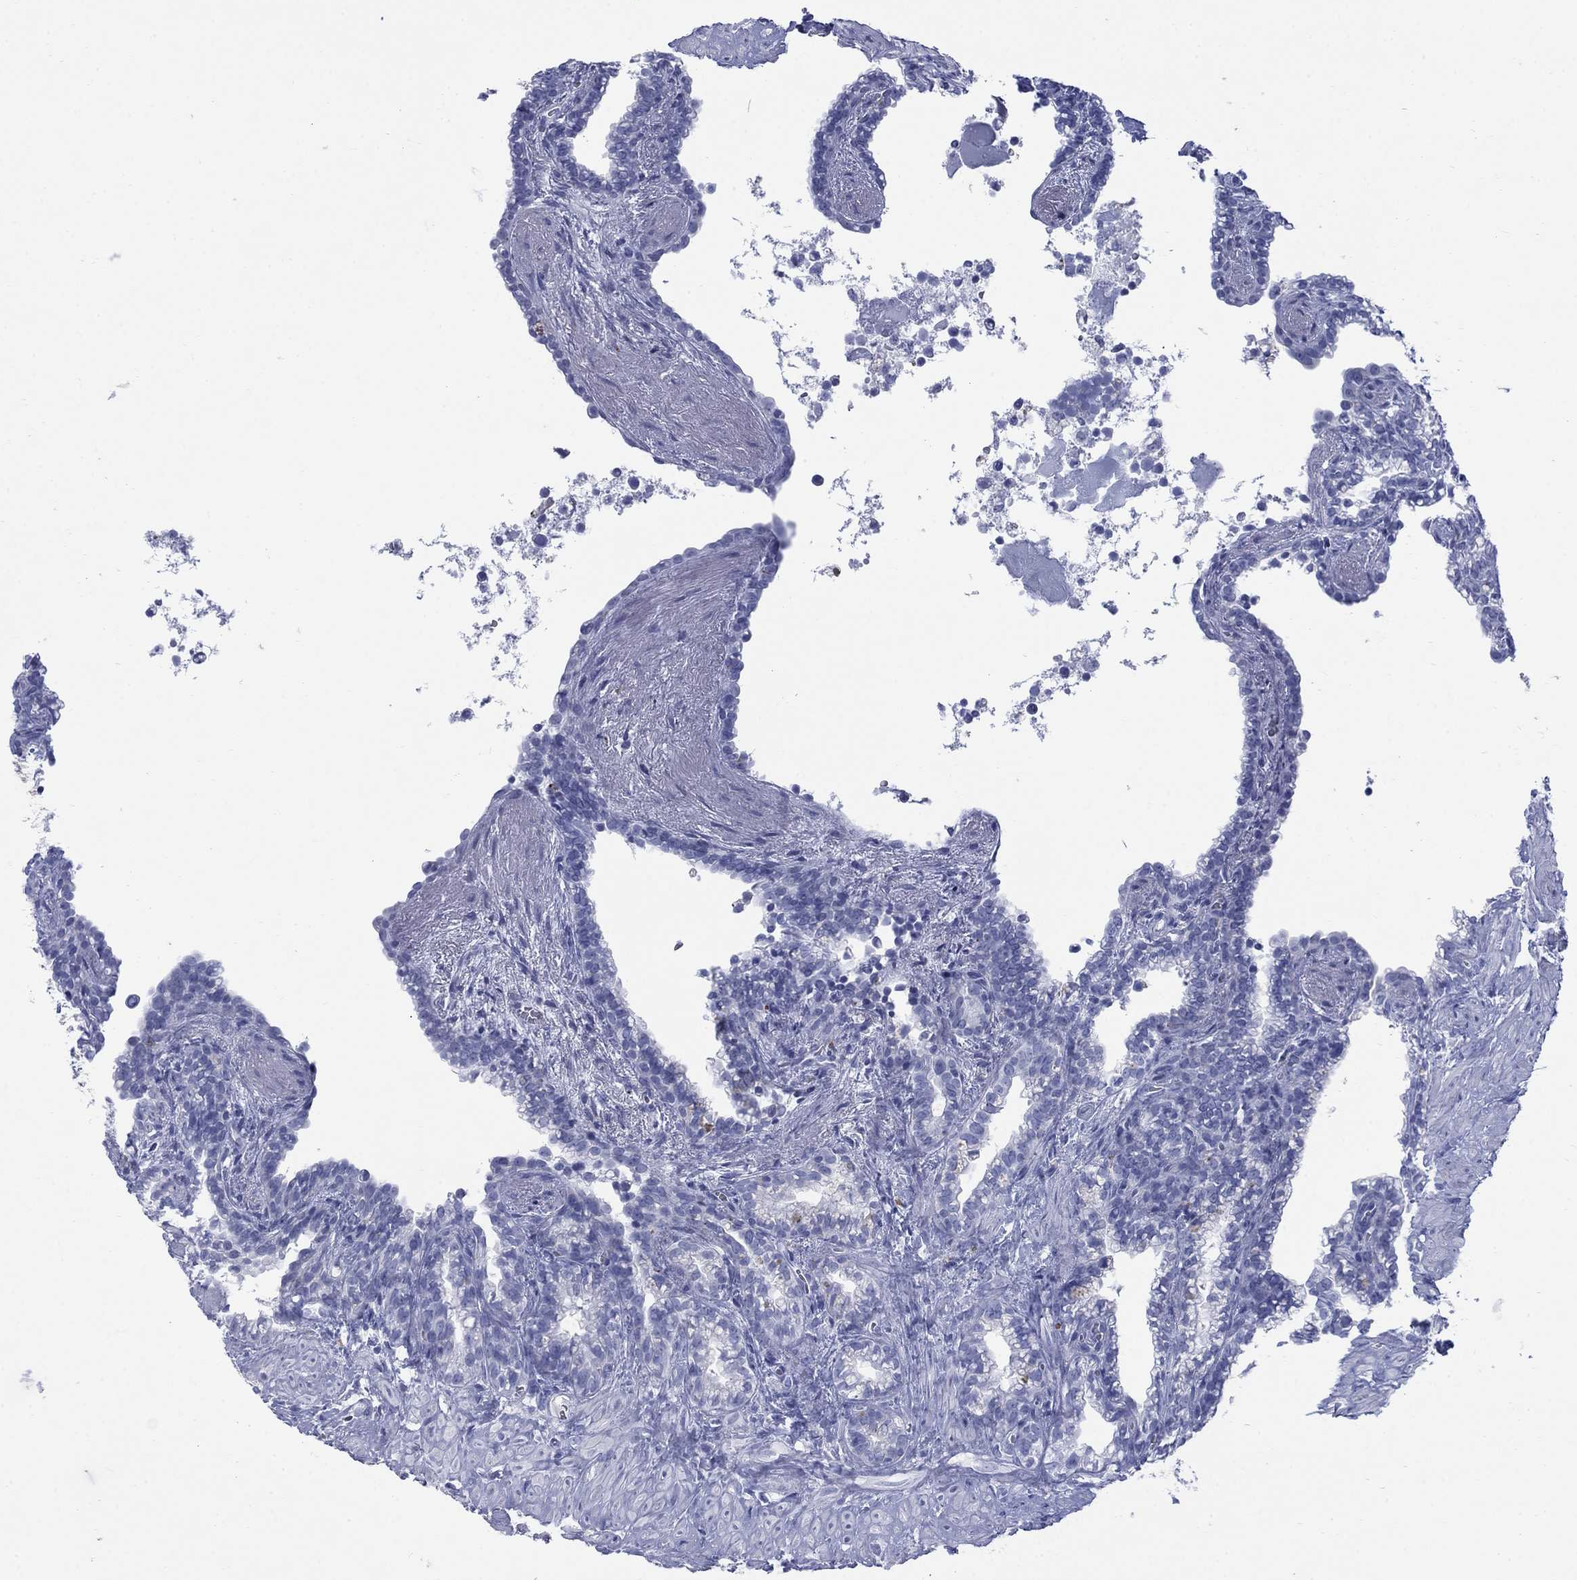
{"staining": {"intensity": "negative", "quantity": "none", "location": "none"}, "tissue": "seminal vesicle", "cell_type": "Glandular cells", "image_type": "normal", "snomed": [{"axis": "morphology", "description": "Normal tissue, NOS"}, {"axis": "morphology", "description": "Urothelial carcinoma, NOS"}, {"axis": "topography", "description": "Urinary bladder"}, {"axis": "topography", "description": "Seminal veicle"}], "caption": "Immunohistochemical staining of normal human seminal vesicle exhibits no significant positivity in glandular cells.", "gene": "IGF2BP3", "patient": {"sex": "male", "age": 76}}